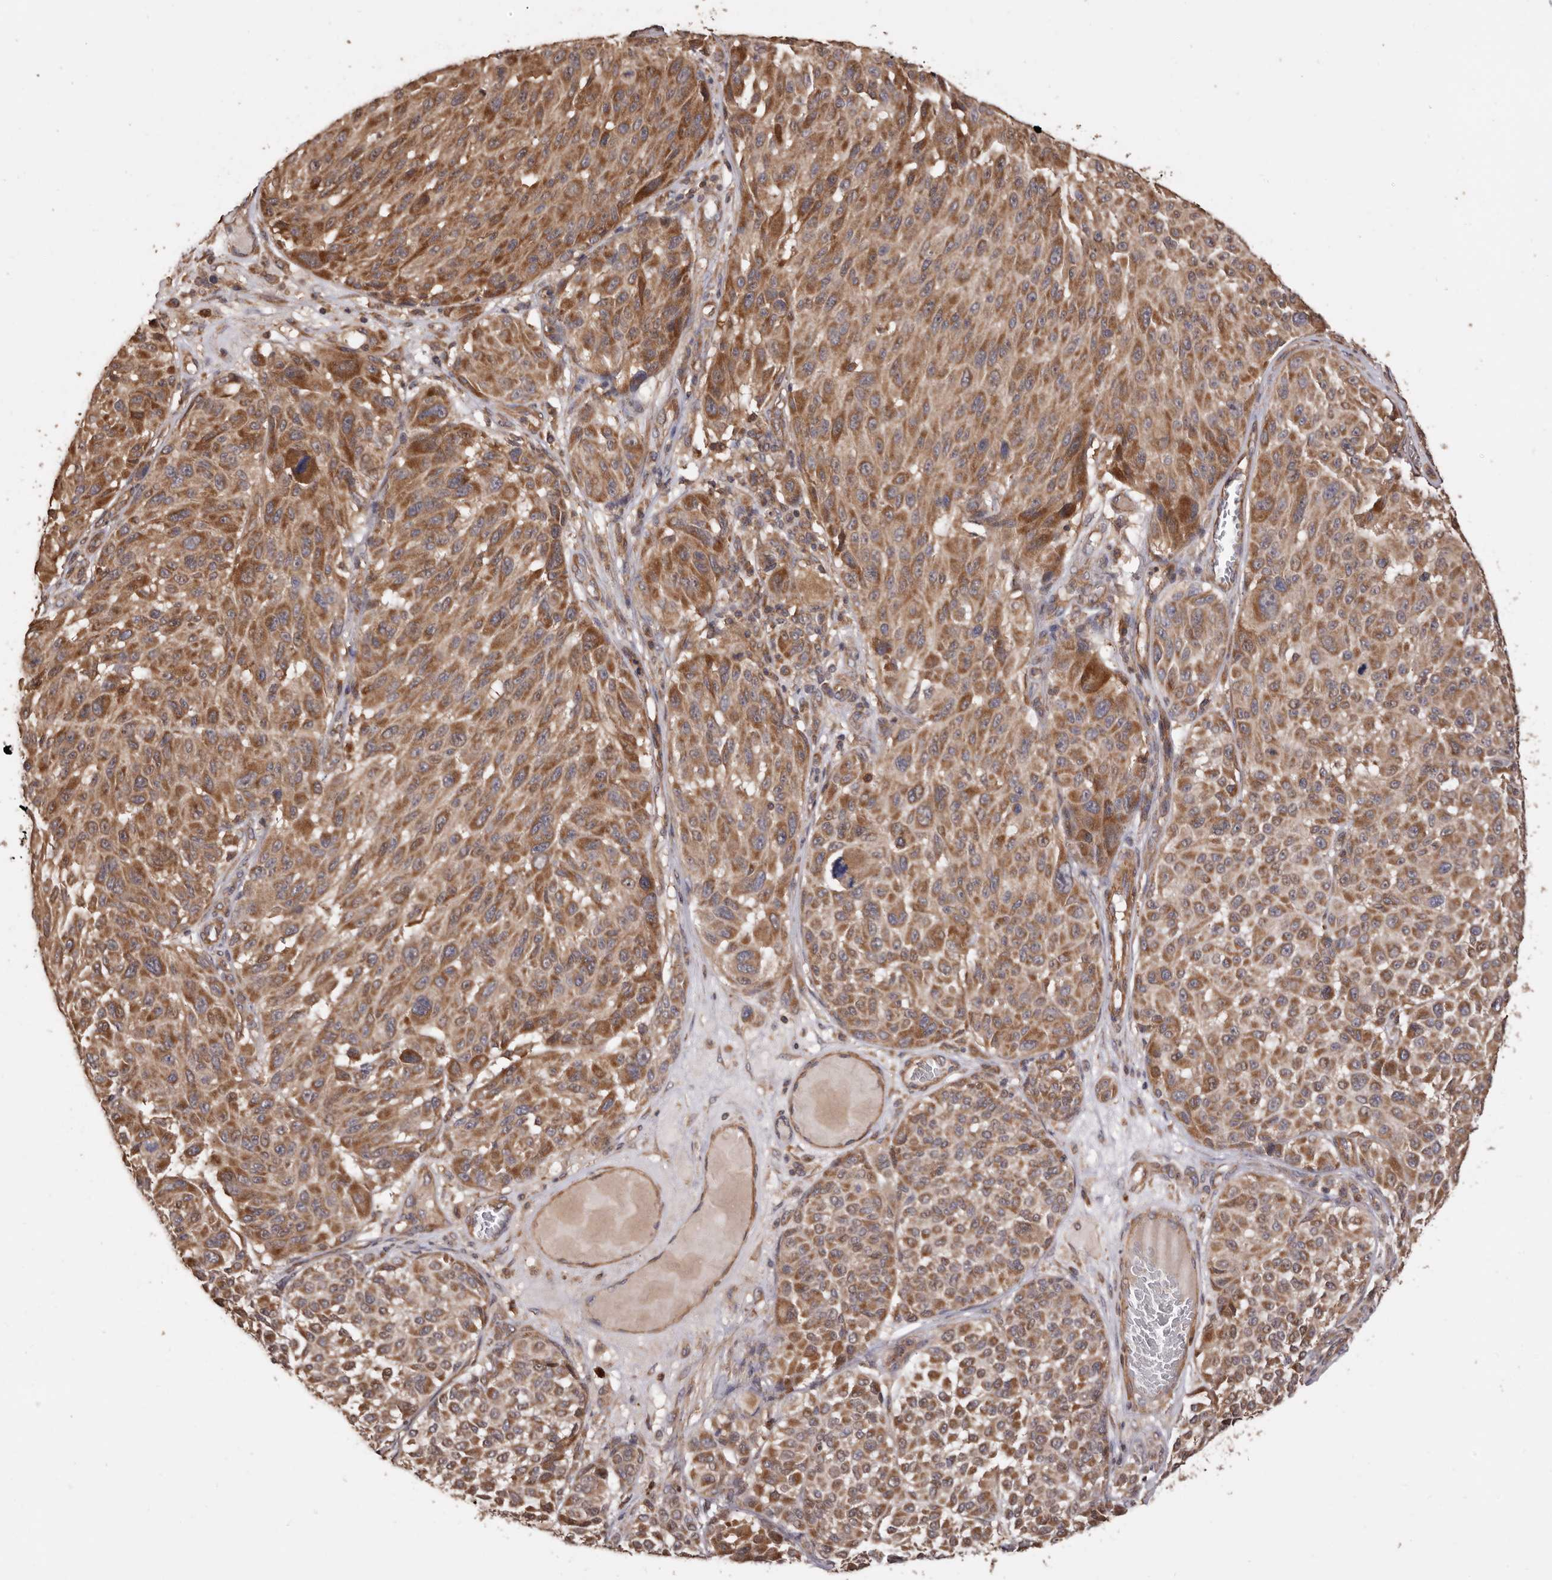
{"staining": {"intensity": "moderate", "quantity": ">75%", "location": "cytoplasmic/membranous"}, "tissue": "melanoma", "cell_type": "Tumor cells", "image_type": "cancer", "snomed": [{"axis": "morphology", "description": "Malignant melanoma, NOS"}, {"axis": "topography", "description": "Skin"}], "caption": "Protein staining of malignant melanoma tissue displays moderate cytoplasmic/membranous positivity in about >75% of tumor cells.", "gene": "COQ8B", "patient": {"sex": "male", "age": 83}}